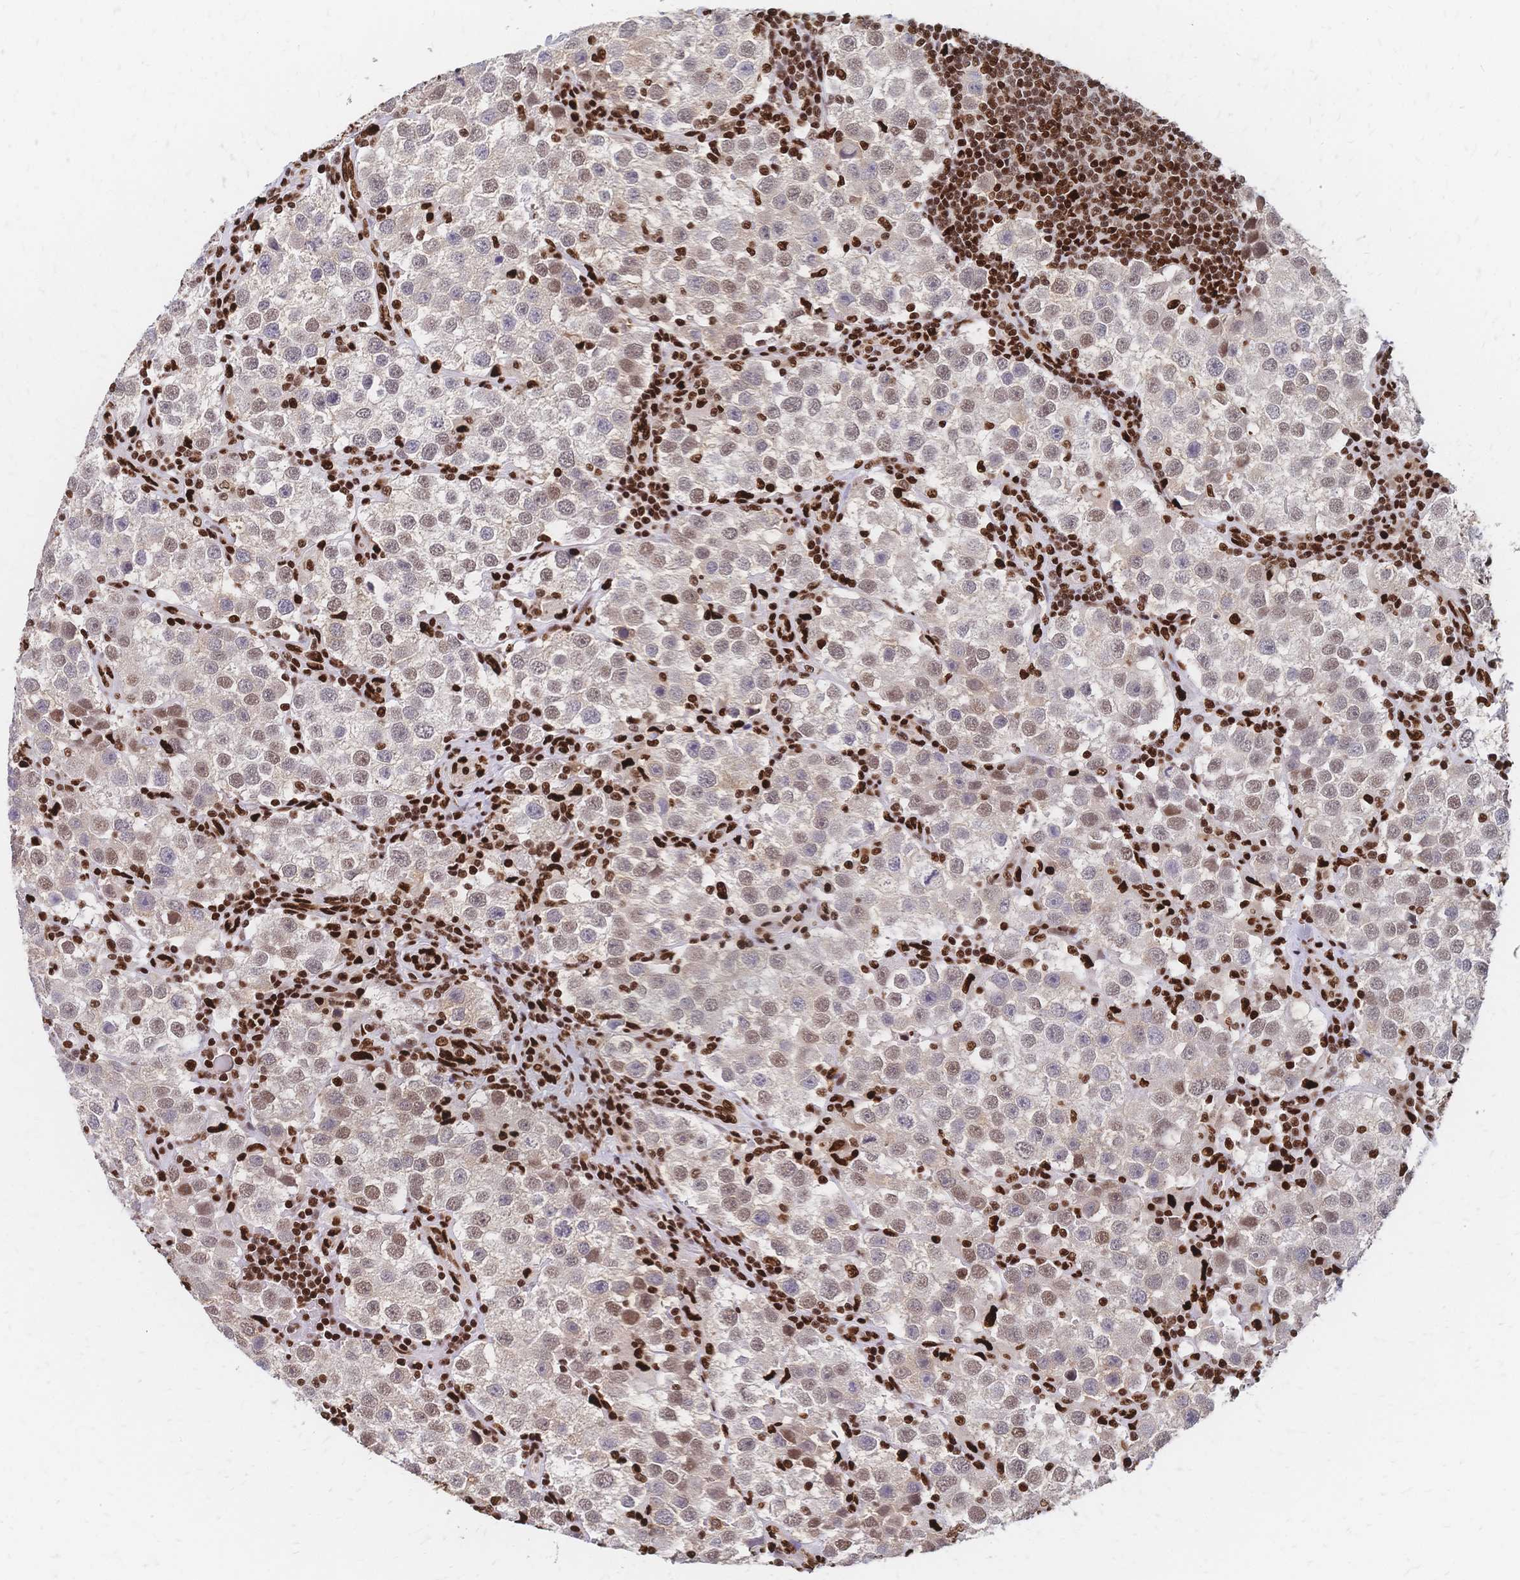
{"staining": {"intensity": "moderate", "quantity": "25%-75%", "location": "nuclear"}, "tissue": "testis cancer", "cell_type": "Tumor cells", "image_type": "cancer", "snomed": [{"axis": "morphology", "description": "Seminoma, NOS"}, {"axis": "topography", "description": "Testis"}], "caption": "Immunohistochemistry of human testis cancer (seminoma) demonstrates medium levels of moderate nuclear staining in about 25%-75% of tumor cells.", "gene": "HDGF", "patient": {"sex": "male", "age": 37}}